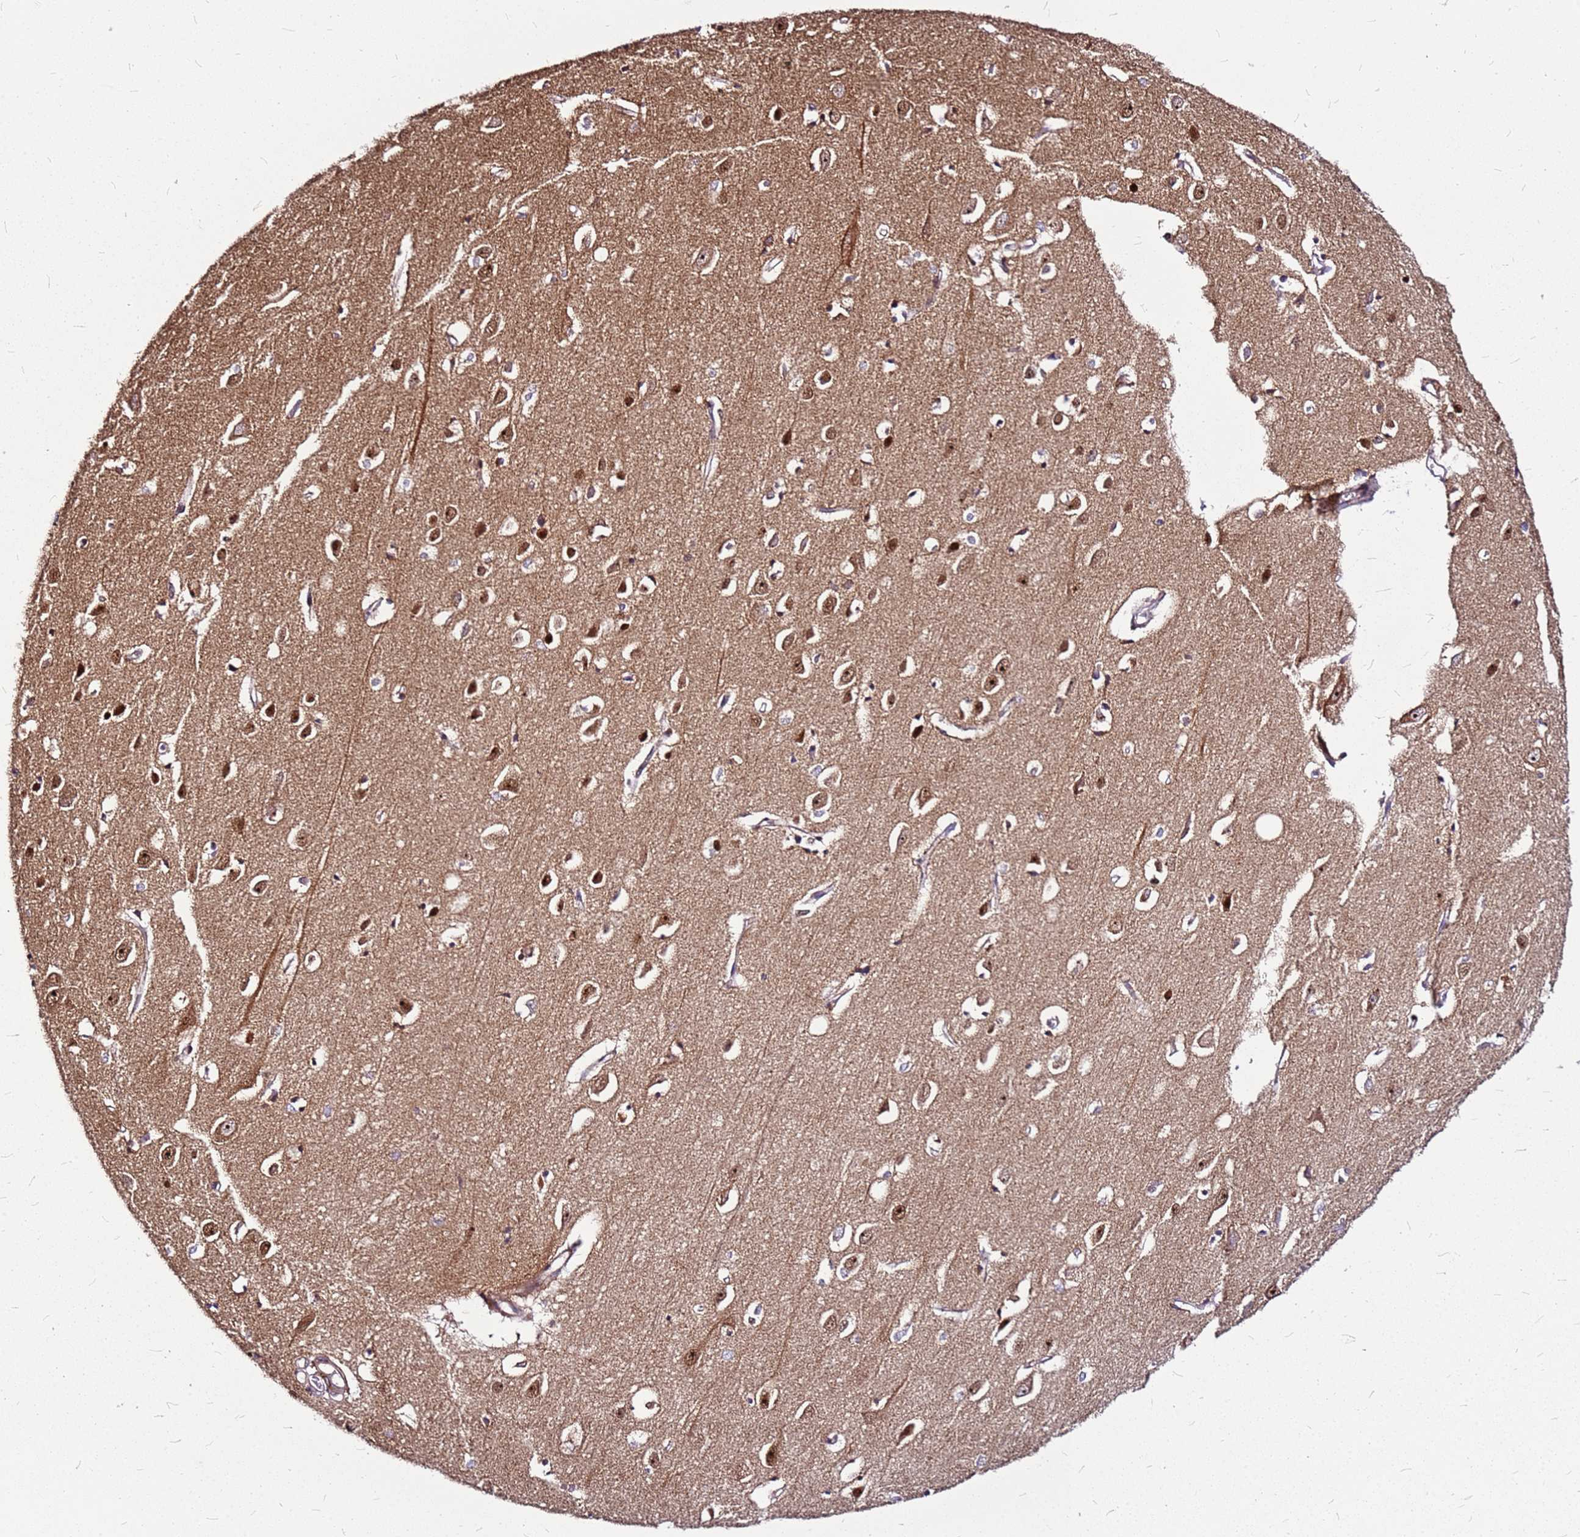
{"staining": {"intensity": "weak", "quantity": "25%-75%", "location": "cytoplasmic/membranous"}, "tissue": "cerebral cortex", "cell_type": "Endothelial cells", "image_type": "normal", "snomed": [{"axis": "morphology", "description": "Normal tissue, NOS"}, {"axis": "topography", "description": "Cerebral cortex"}], "caption": "Weak cytoplasmic/membranous positivity is identified in about 25%-75% of endothelial cells in benign cerebral cortex.", "gene": "OR51T1", "patient": {"sex": "female", "age": 64}}